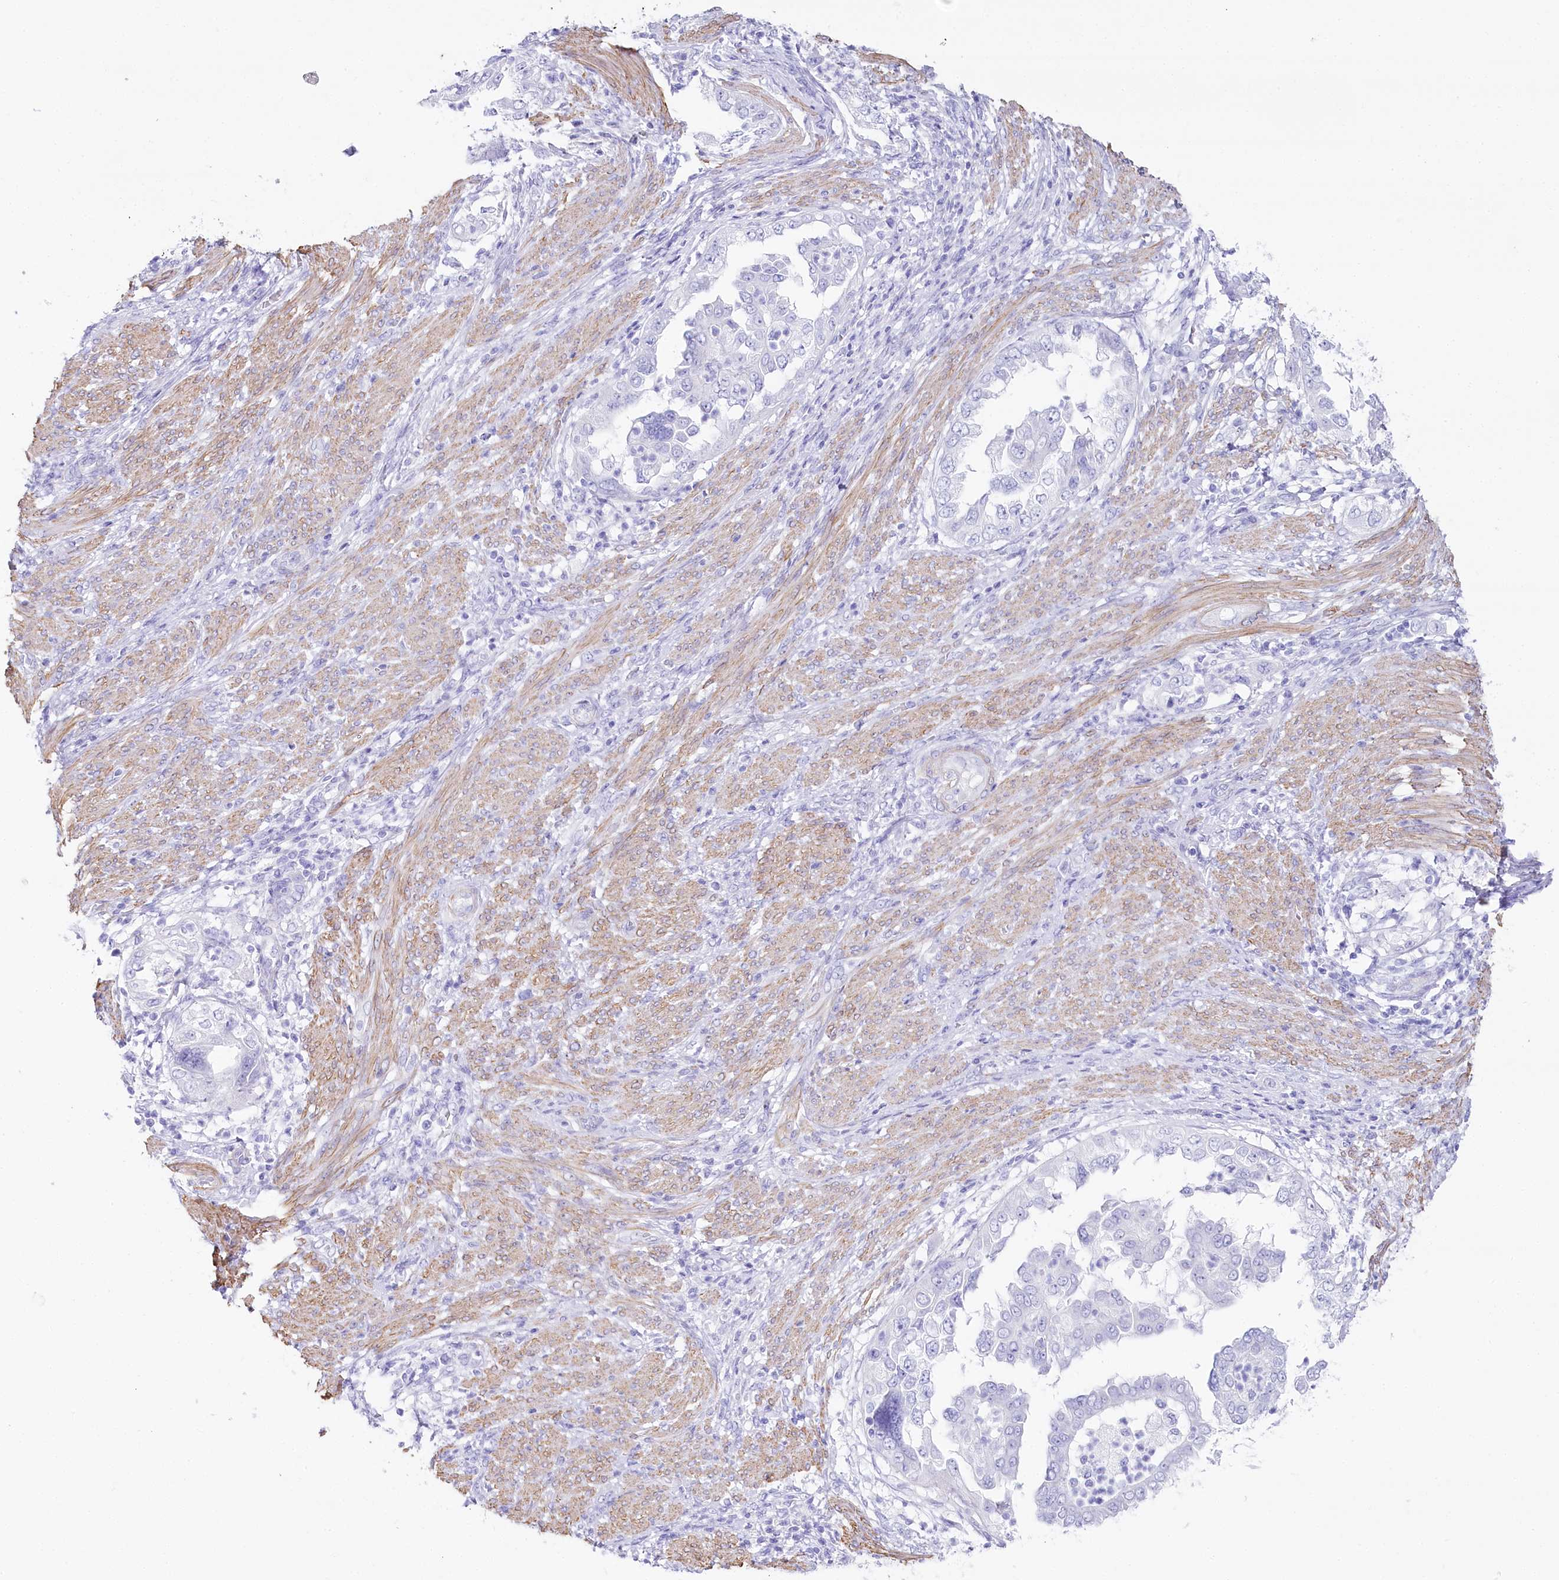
{"staining": {"intensity": "negative", "quantity": "none", "location": "none"}, "tissue": "endometrial cancer", "cell_type": "Tumor cells", "image_type": "cancer", "snomed": [{"axis": "morphology", "description": "Adenocarcinoma, NOS"}, {"axis": "topography", "description": "Endometrium"}], "caption": "DAB immunohistochemical staining of human endometrial adenocarcinoma reveals no significant positivity in tumor cells. Brightfield microscopy of immunohistochemistry stained with DAB (3,3'-diaminobenzidine) (brown) and hematoxylin (blue), captured at high magnification.", "gene": "CSN3", "patient": {"sex": "female", "age": 85}}